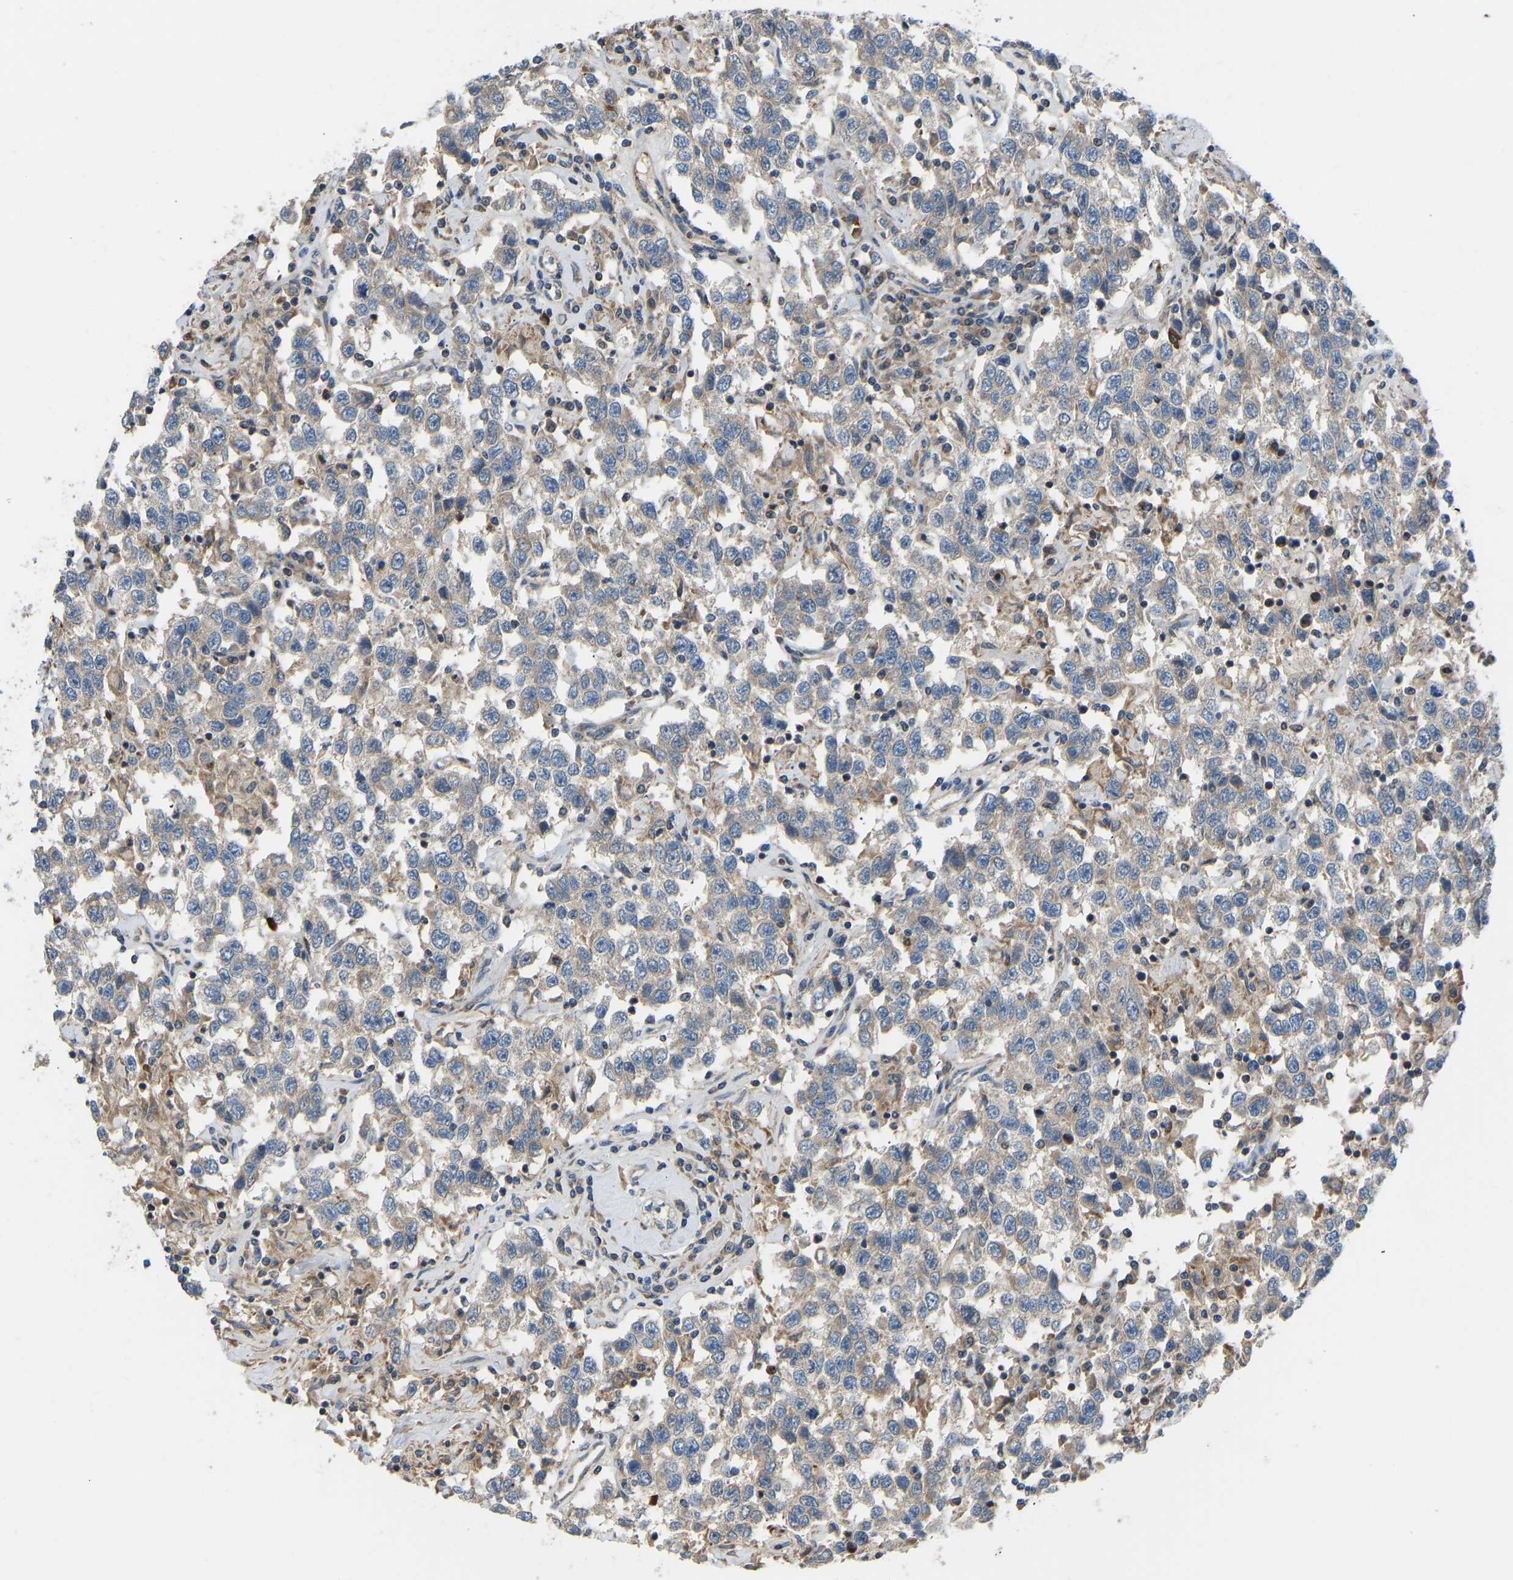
{"staining": {"intensity": "weak", "quantity": ">75%", "location": "cytoplasmic/membranous"}, "tissue": "testis cancer", "cell_type": "Tumor cells", "image_type": "cancer", "snomed": [{"axis": "morphology", "description": "Seminoma, NOS"}, {"axis": "topography", "description": "Testis"}], "caption": "Immunohistochemistry of human testis cancer (seminoma) demonstrates low levels of weak cytoplasmic/membranous positivity in approximately >75% of tumor cells. The protein is shown in brown color, while the nuclei are stained blue.", "gene": "RBP1", "patient": {"sex": "male", "age": 41}}